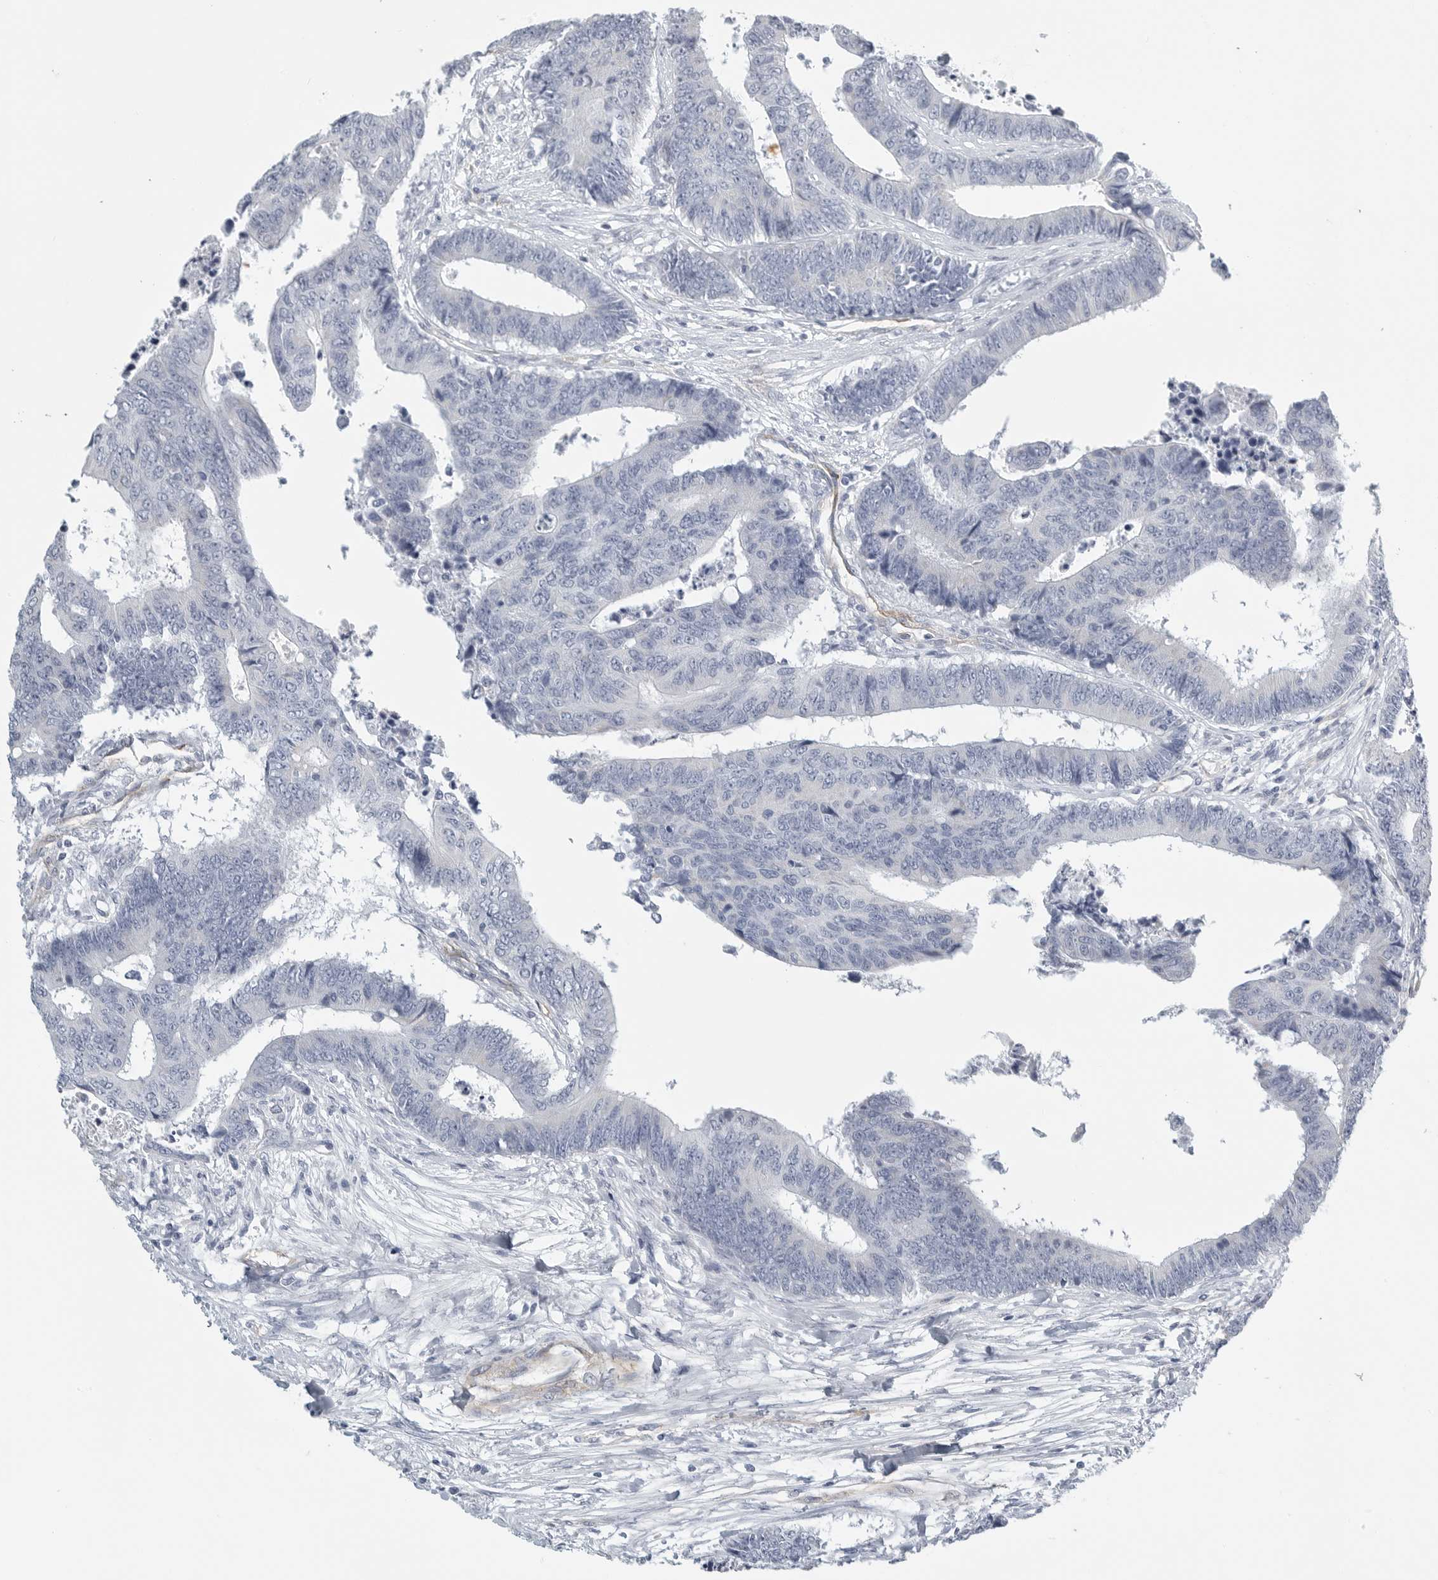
{"staining": {"intensity": "negative", "quantity": "none", "location": "none"}, "tissue": "colorectal cancer", "cell_type": "Tumor cells", "image_type": "cancer", "snomed": [{"axis": "morphology", "description": "Adenocarcinoma, NOS"}, {"axis": "topography", "description": "Rectum"}], "caption": "Immunohistochemical staining of adenocarcinoma (colorectal) exhibits no significant positivity in tumor cells. Brightfield microscopy of immunohistochemistry stained with DAB (brown) and hematoxylin (blue), captured at high magnification.", "gene": "TNR", "patient": {"sex": "male", "age": 84}}